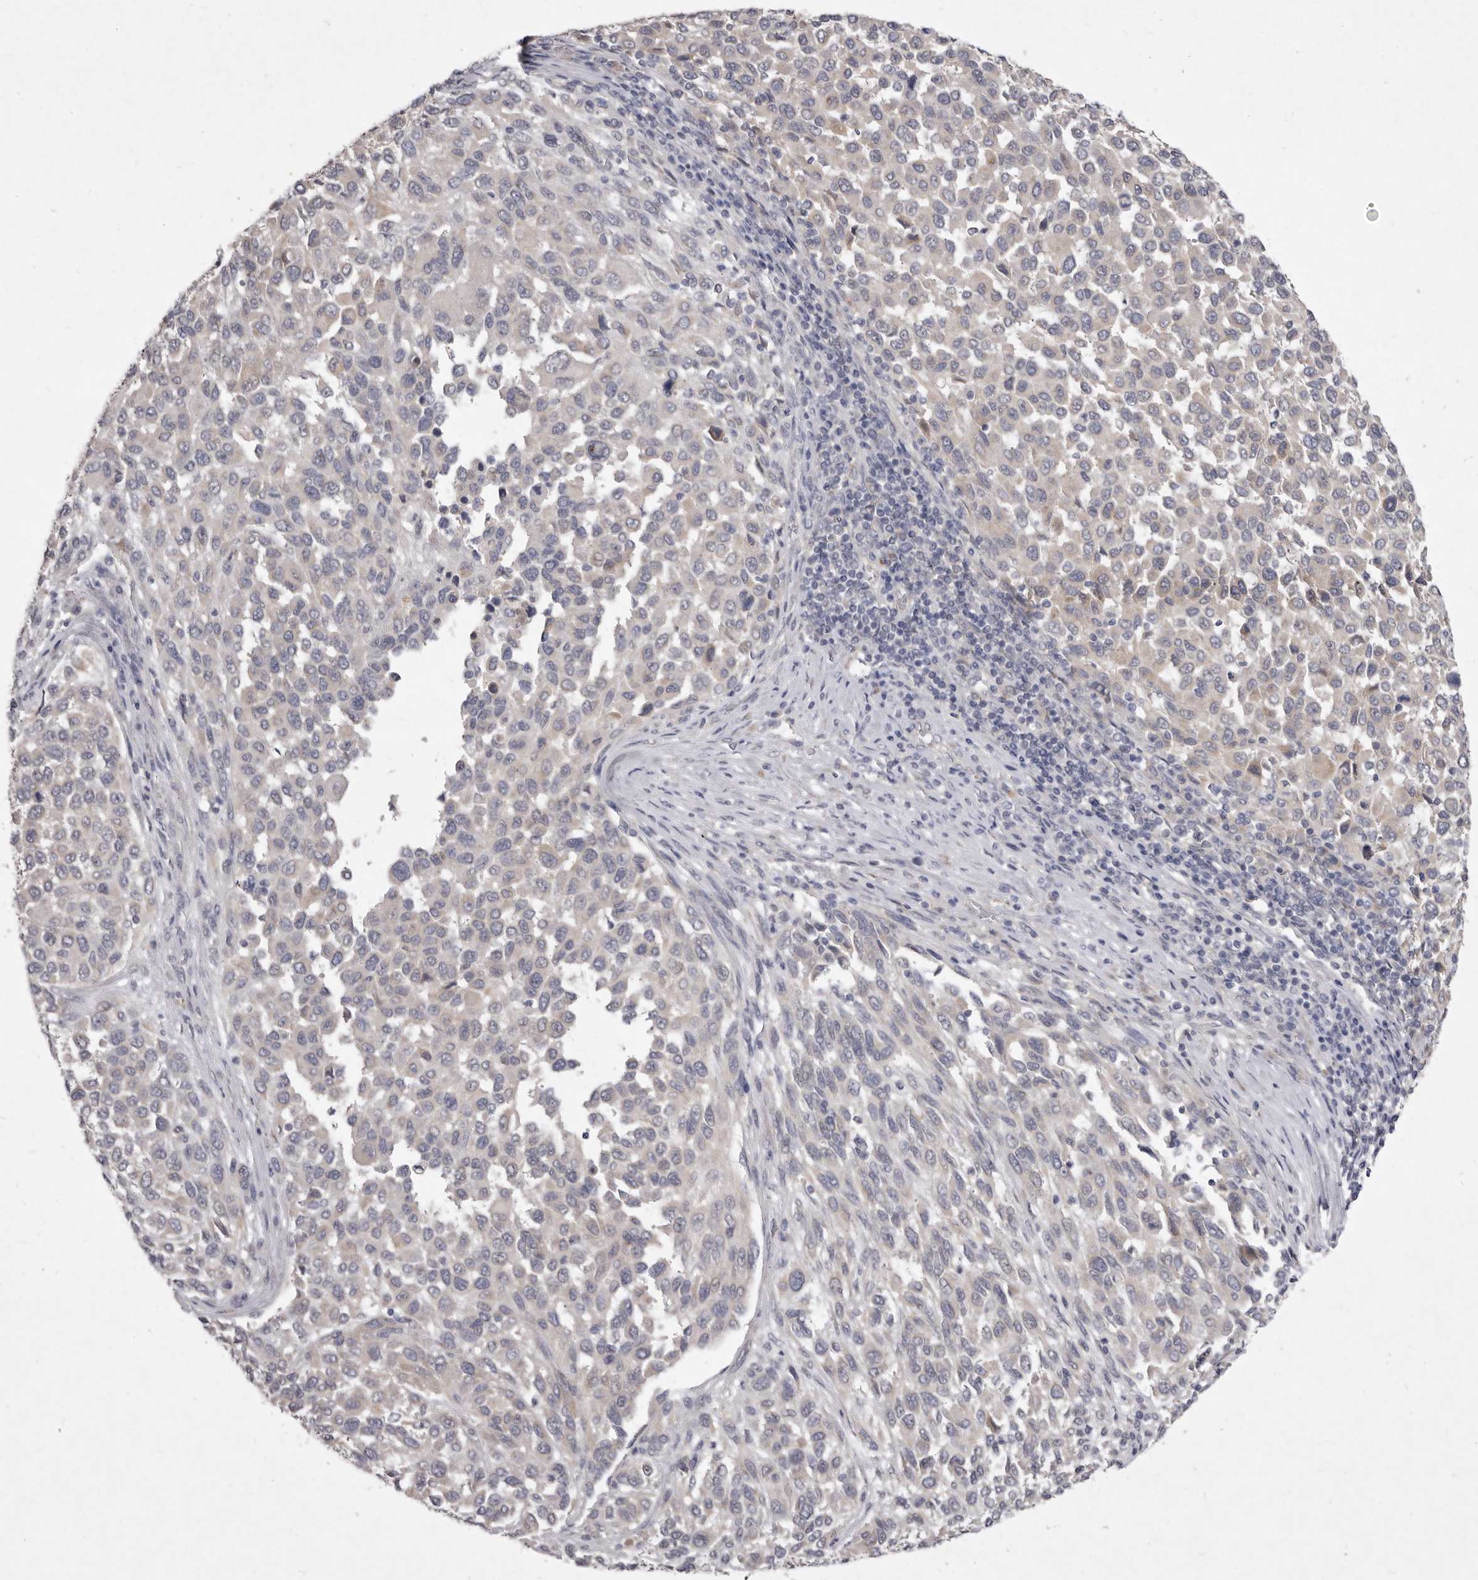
{"staining": {"intensity": "negative", "quantity": "none", "location": "none"}, "tissue": "melanoma", "cell_type": "Tumor cells", "image_type": "cancer", "snomed": [{"axis": "morphology", "description": "Malignant melanoma, Metastatic site"}, {"axis": "topography", "description": "Lymph node"}], "caption": "Tumor cells are negative for protein expression in human malignant melanoma (metastatic site). (Immunohistochemistry, brightfield microscopy, high magnification).", "gene": "P2RX6", "patient": {"sex": "male", "age": 61}}